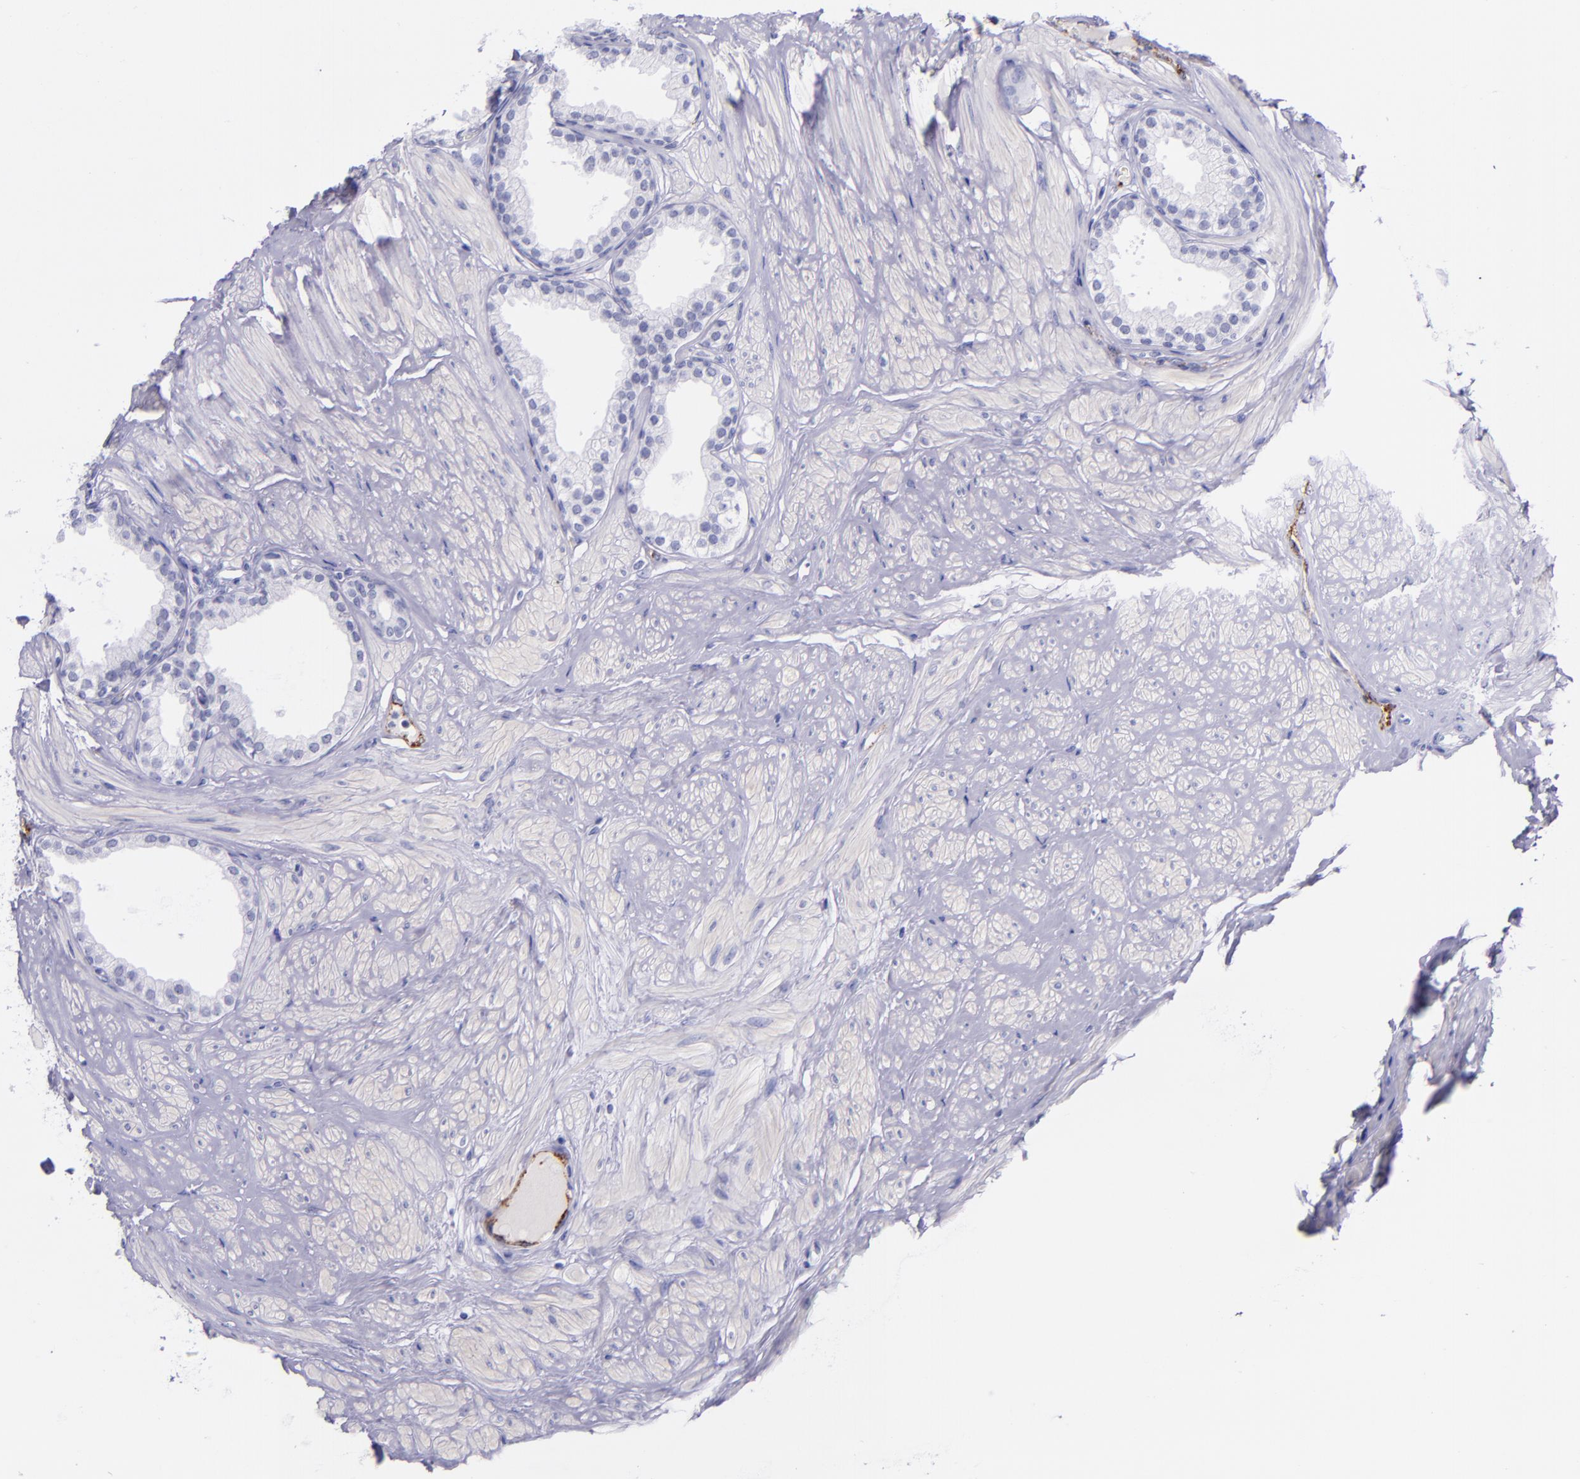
{"staining": {"intensity": "negative", "quantity": "none", "location": "none"}, "tissue": "prostate", "cell_type": "Glandular cells", "image_type": "normal", "snomed": [{"axis": "morphology", "description": "Normal tissue, NOS"}, {"axis": "topography", "description": "Prostate"}], "caption": "This is an immunohistochemistry (IHC) histopathology image of benign prostate. There is no positivity in glandular cells.", "gene": "SELE", "patient": {"sex": "male", "age": 64}}